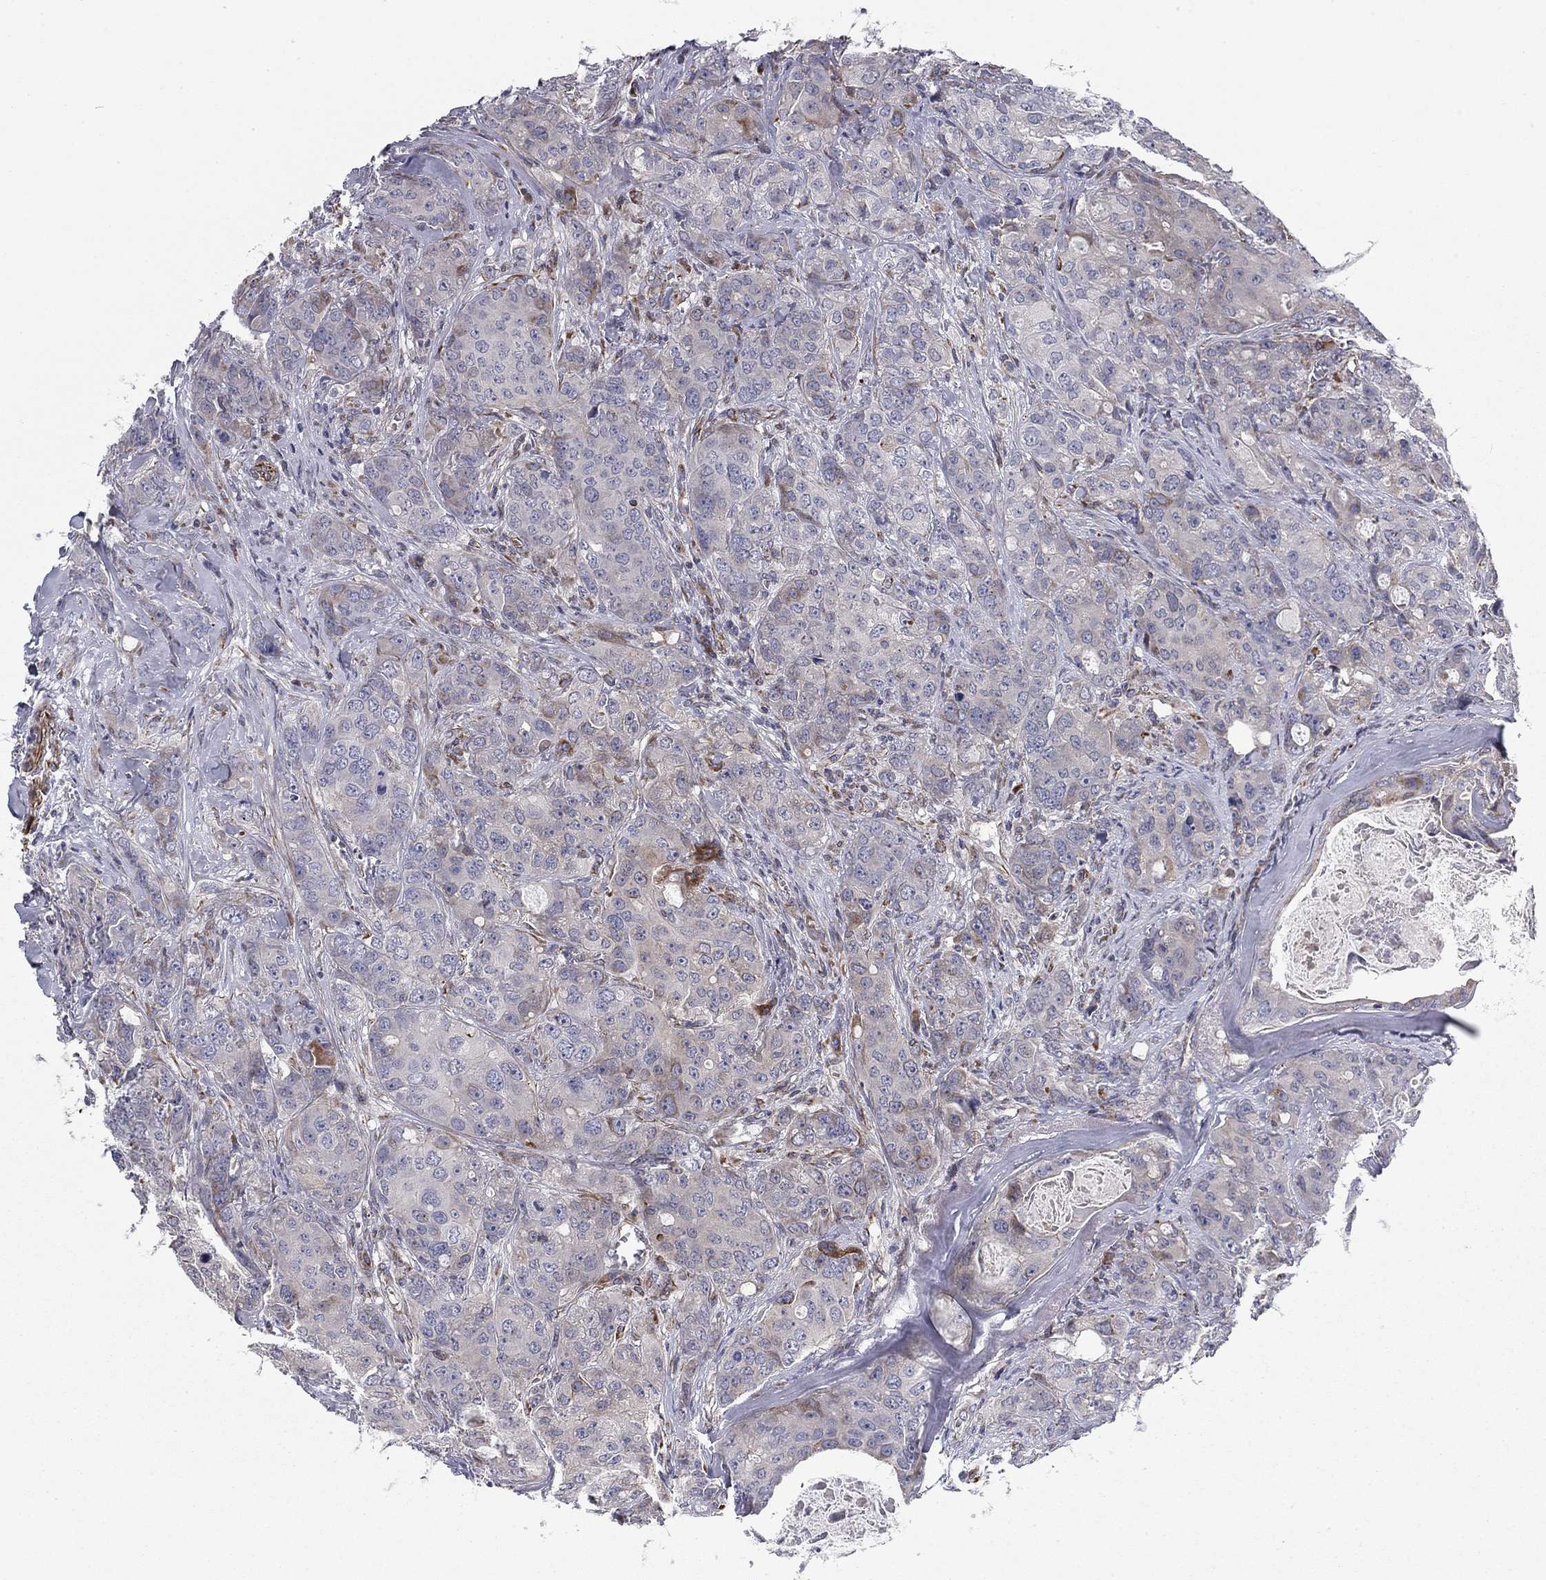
{"staining": {"intensity": "weak", "quantity": "<25%", "location": "cytoplasmic/membranous"}, "tissue": "breast cancer", "cell_type": "Tumor cells", "image_type": "cancer", "snomed": [{"axis": "morphology", "description": "Duct carcinoma"}, {"axis": "topography", "description": "Breast"}], "caption": "IHC histopathology image of breast intraductal carcinoma stained for a protein (brown), which demonstrates no expression in tumor cells.", "gene": "CLSTN1", "patient": {"sex": "female", "age": 43}}